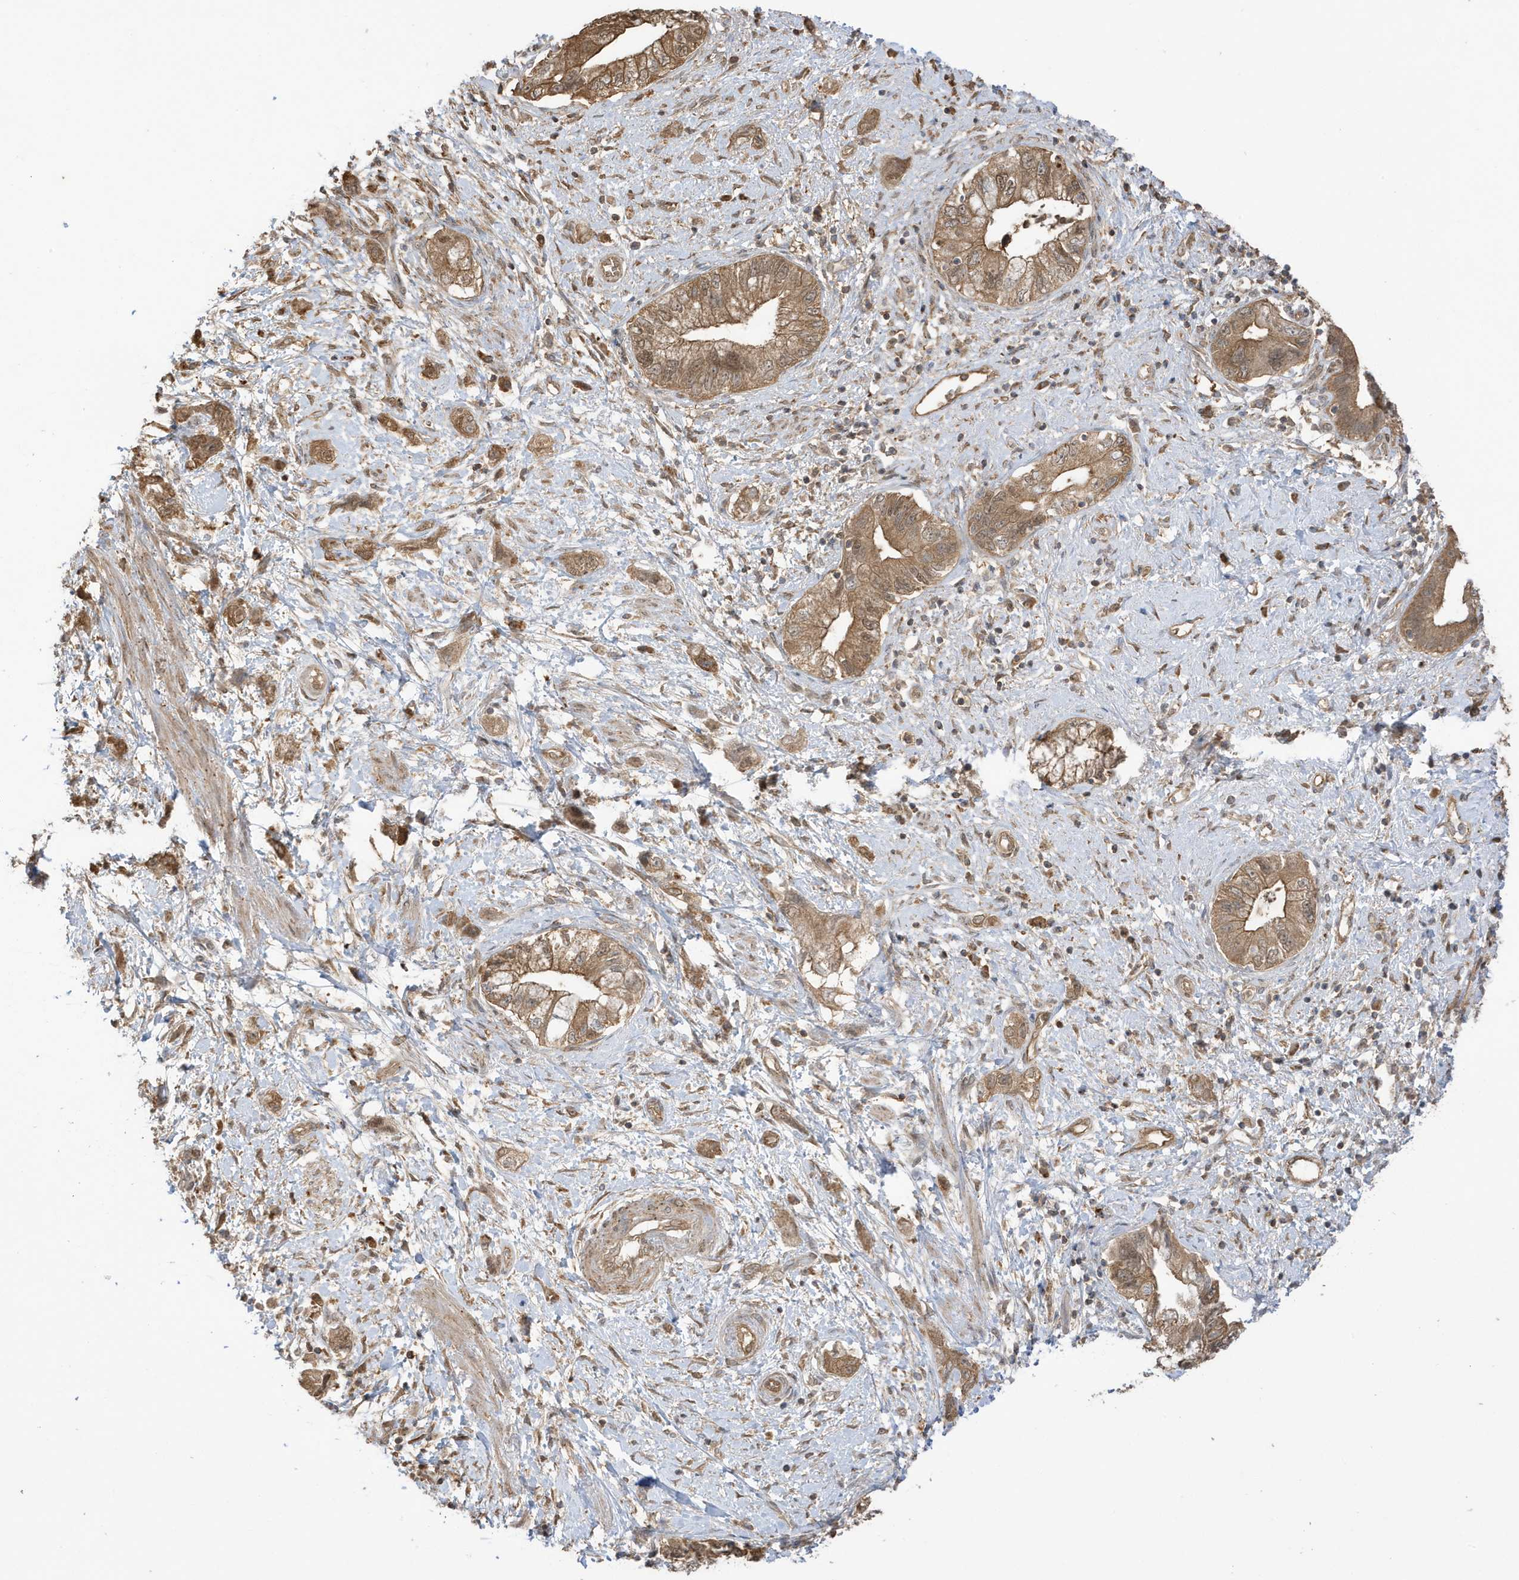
{"staining": {"intensity": "moderate", "quantity": ">75%", "location": "cytoplasmic/membranous"}, "tissue": "pancreatic cancer", "cell_type": "Tumor cells", "image_type": "cancer", "snomed": [{"axis": "morphology", "description": "Adenocarcinoma, NOS"}, {"axis": "topography", "description": "Pancreas"}], "caption": "A brown stain highlights moderate cytoplasmic/membranous expression of a protein in human pancreatic cancer tumor cells.", "gene": "AZI2", "patient": {"sex": "female", "age": 73}}